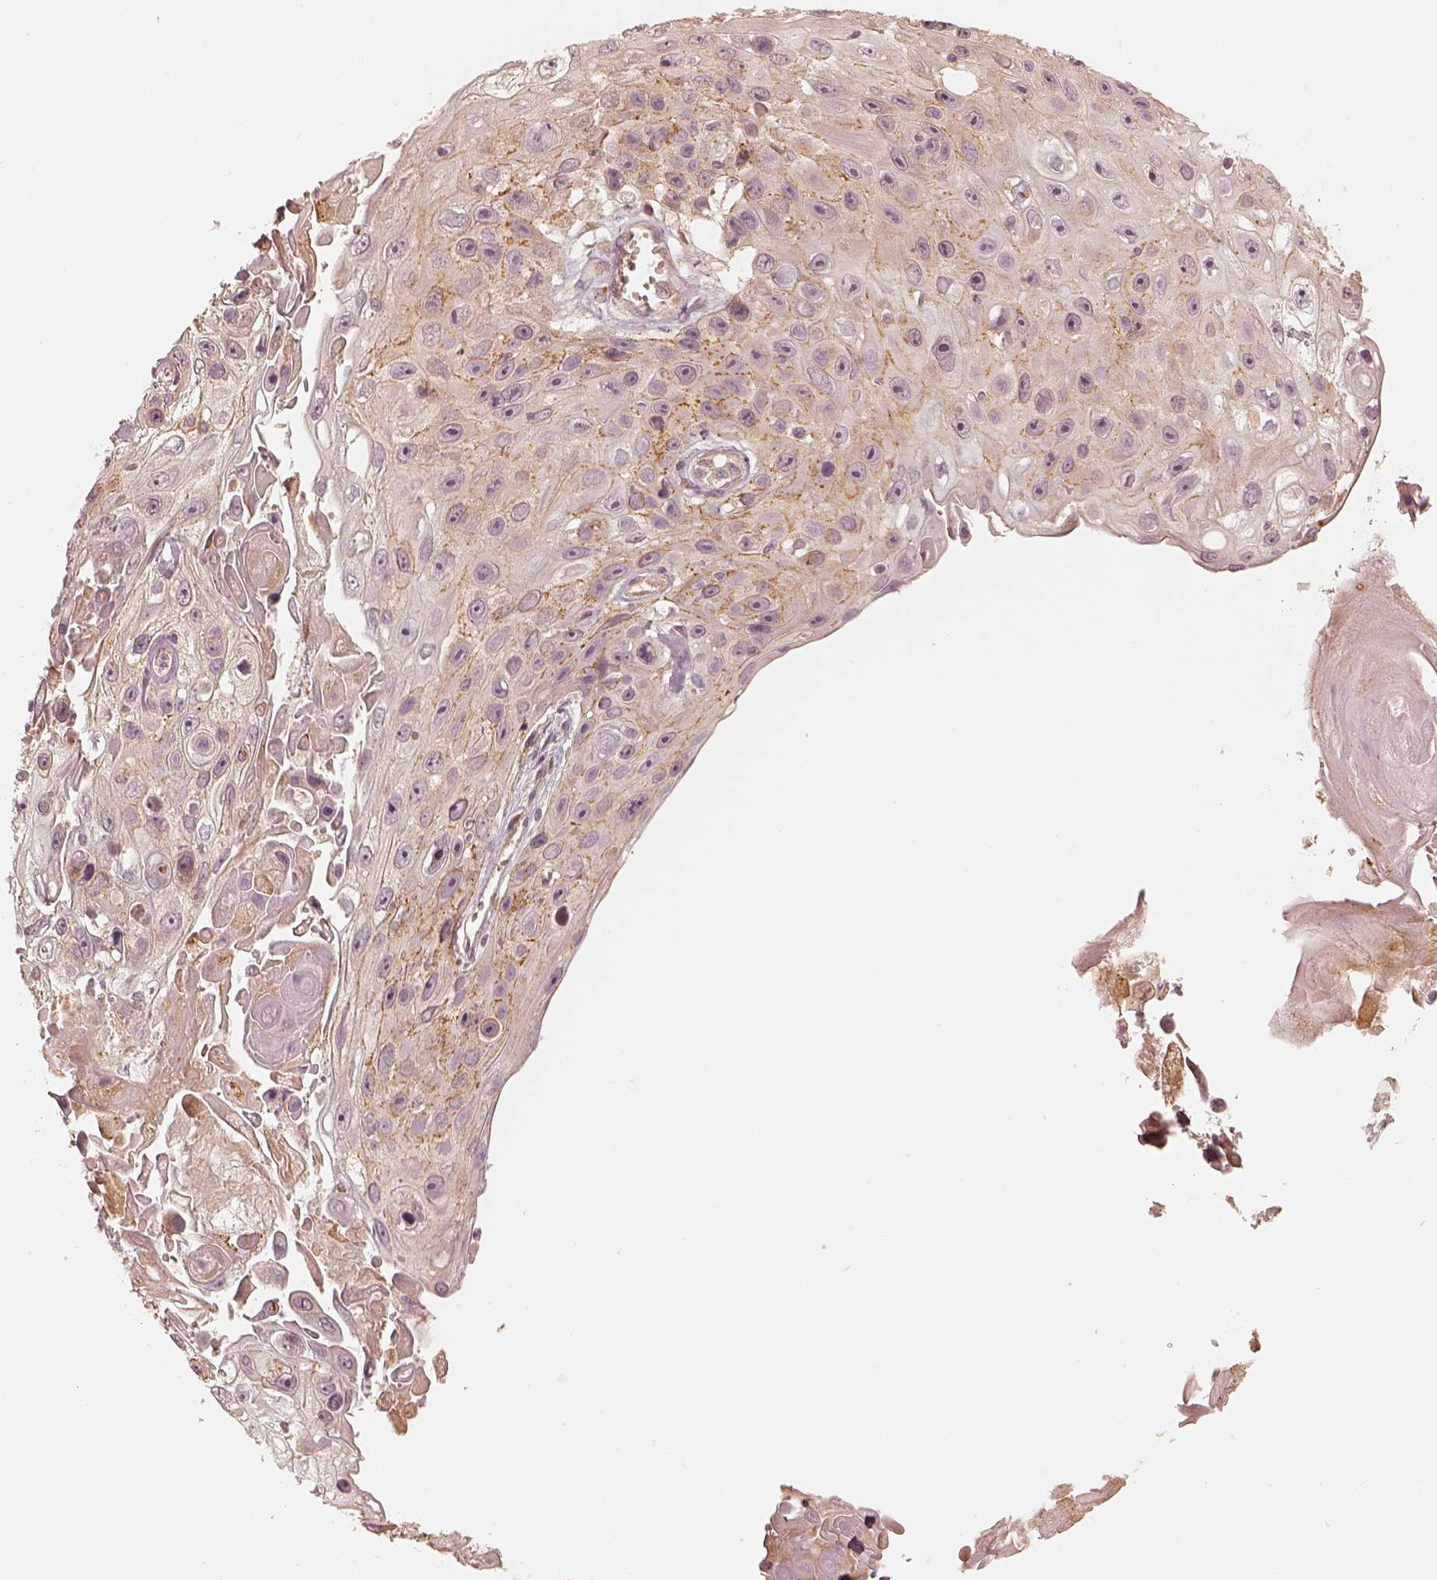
{"staining": {"intensity": "weak", "quantity": "25%-75%", "location": "cytoplasmic/membranous"}, "tissue": "skin cancer", "cell_type": "Tumor cells", "image_type": "cancer", "snomed": [{"axis": "morphology", "description": "Squamous cell carcinoma, NOS"}, {"axis": "topography", "description": "Skin"}], "caption": "Human skin squamous cell carcinoma stained with a brown dye reveals weak cytoplasmic/membranous positive staining in about 25%-75% of tumor cells.", "gene": "GORASP2", "patient": {"sex": "male", "age": 82}}